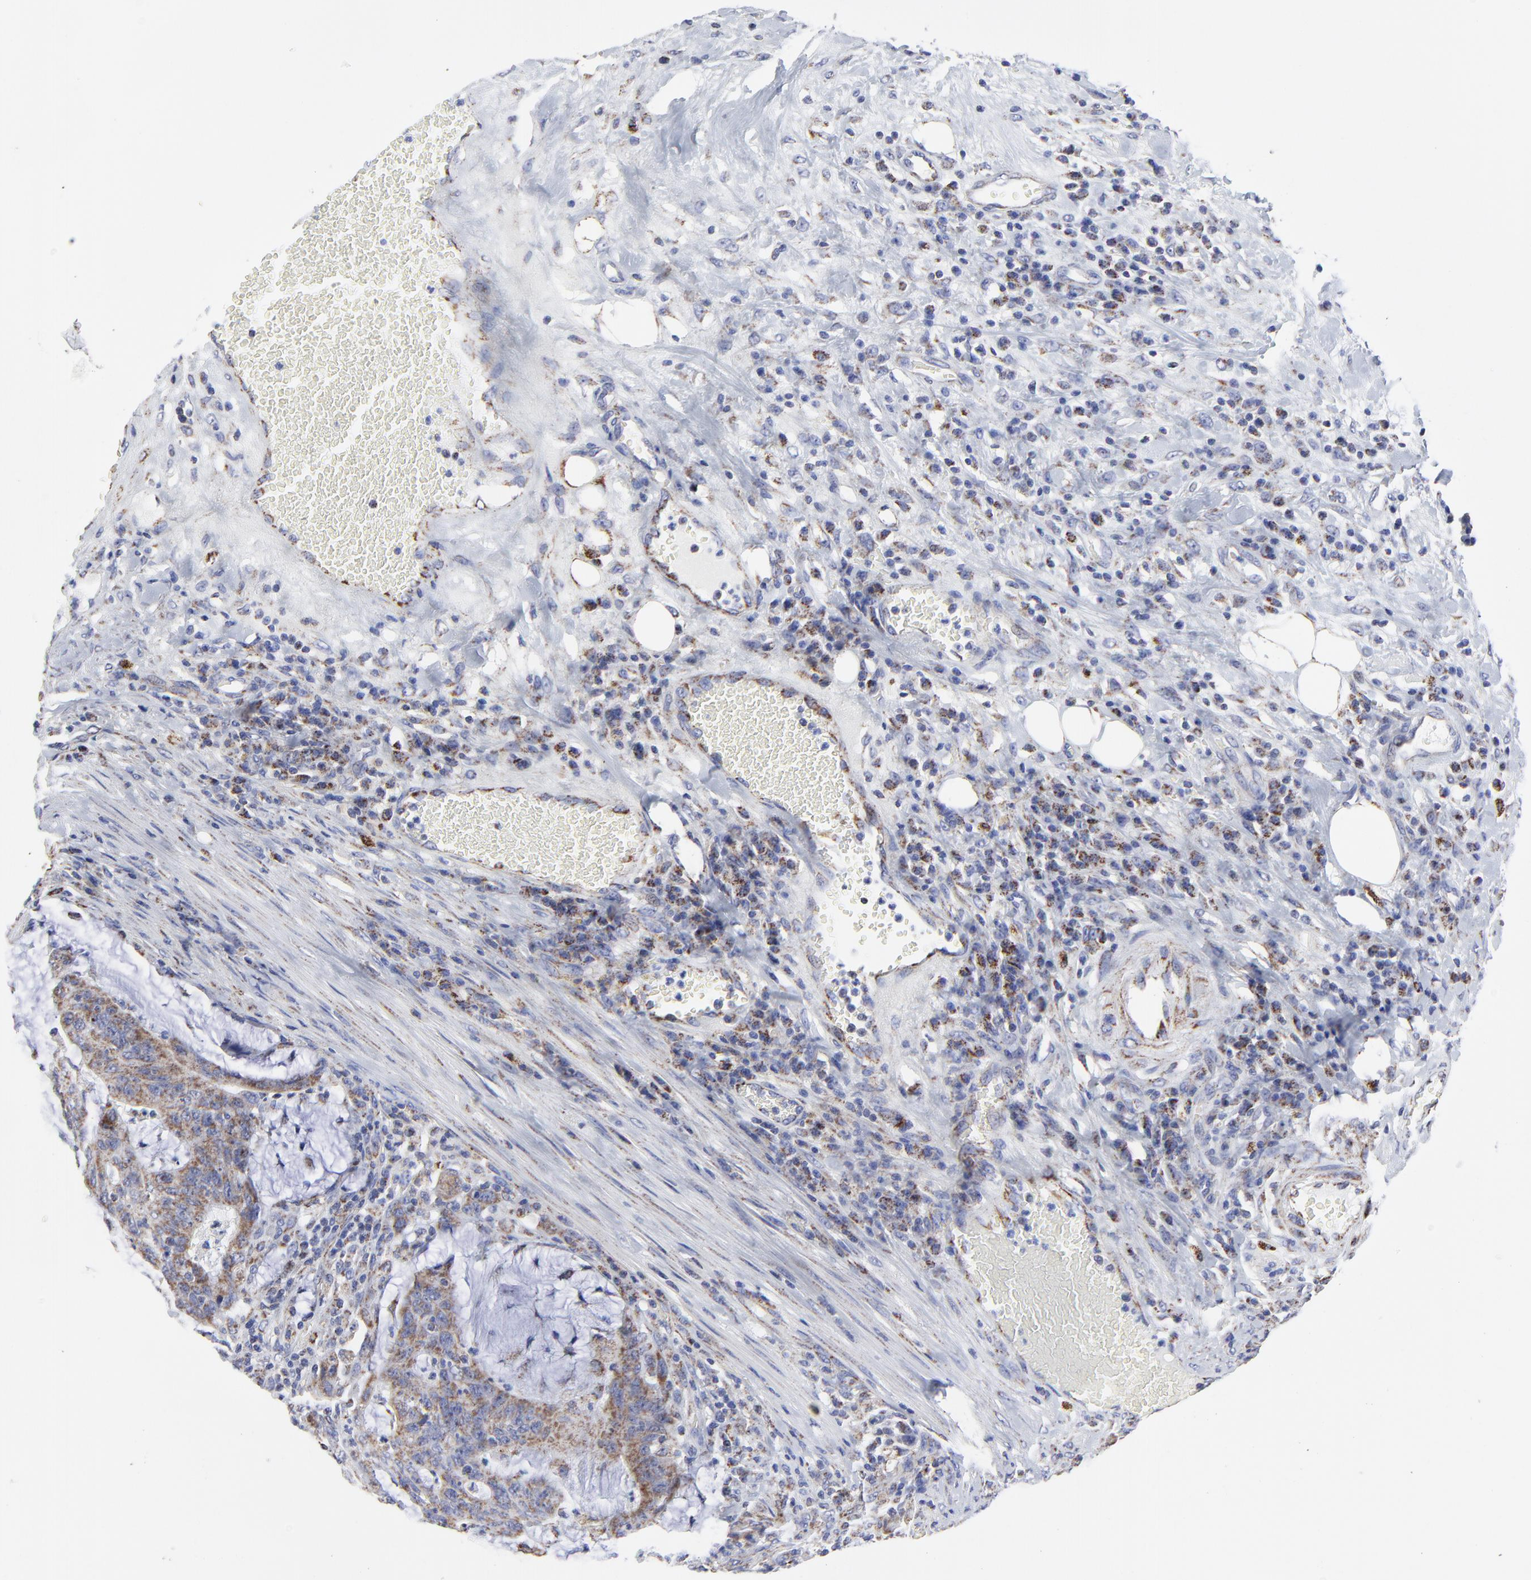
{"staining": {"intensity": "weak", "quantity": ">75%", "location": "cytoplasmic/membranous"}, "tissue": "colorectal cancer", "cell_type": "Tumor cells", "image_type": "cancer", "snomed": [{"axis": "morphology", "description": "Adenocarcinoma, NOS"}, {"axis": "topography", "description": "Colon"}], "caption": "This photomicrograph reveals colorectal cancer stained with immunohistochemistry to label a protein in brown. The cytoplasmic/membranous of tumor cells show weak positivity for the protein. Nuclei are counter-stained blue.", "gene": "PINK1", "patient": {"sex": "male", "age": 54}}